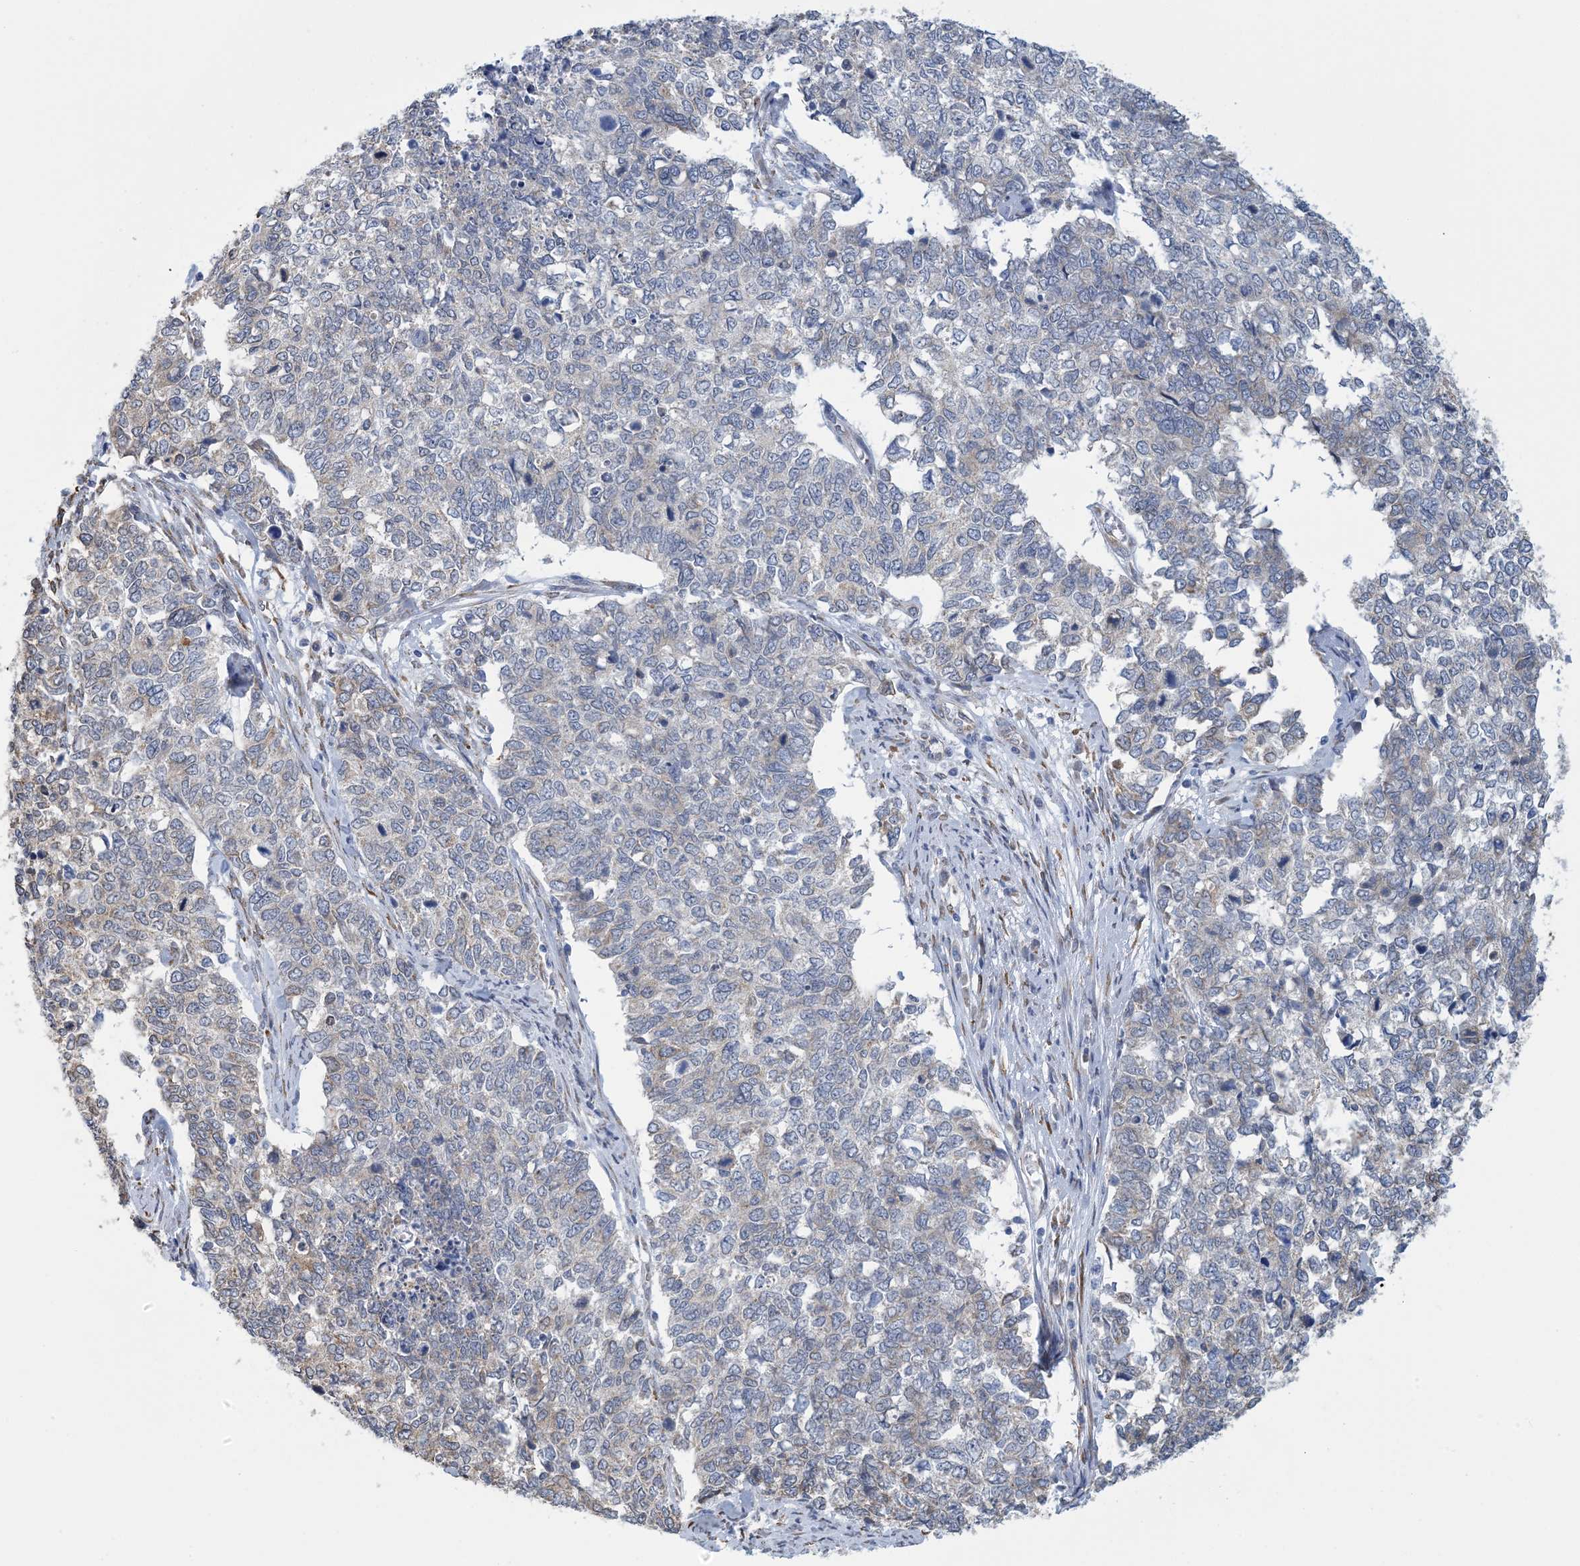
{"staining": {"intensity": "negative", "quantity": "none", "location": "none"}, "tissue": "cervical cancer", "cell_type": "Tumor cells", "image_type": "cancer", "snomed": [{"axis": "morphology", "description": "Squamous cell carcinoma, NOS"}, {"axis": "topography", "description": "Cervix"}], "caption": "Tumor cells show no significant staining in cervical cancer.", "gene": "CCDC14", "patient": {"sex": "female", "age": 63}}